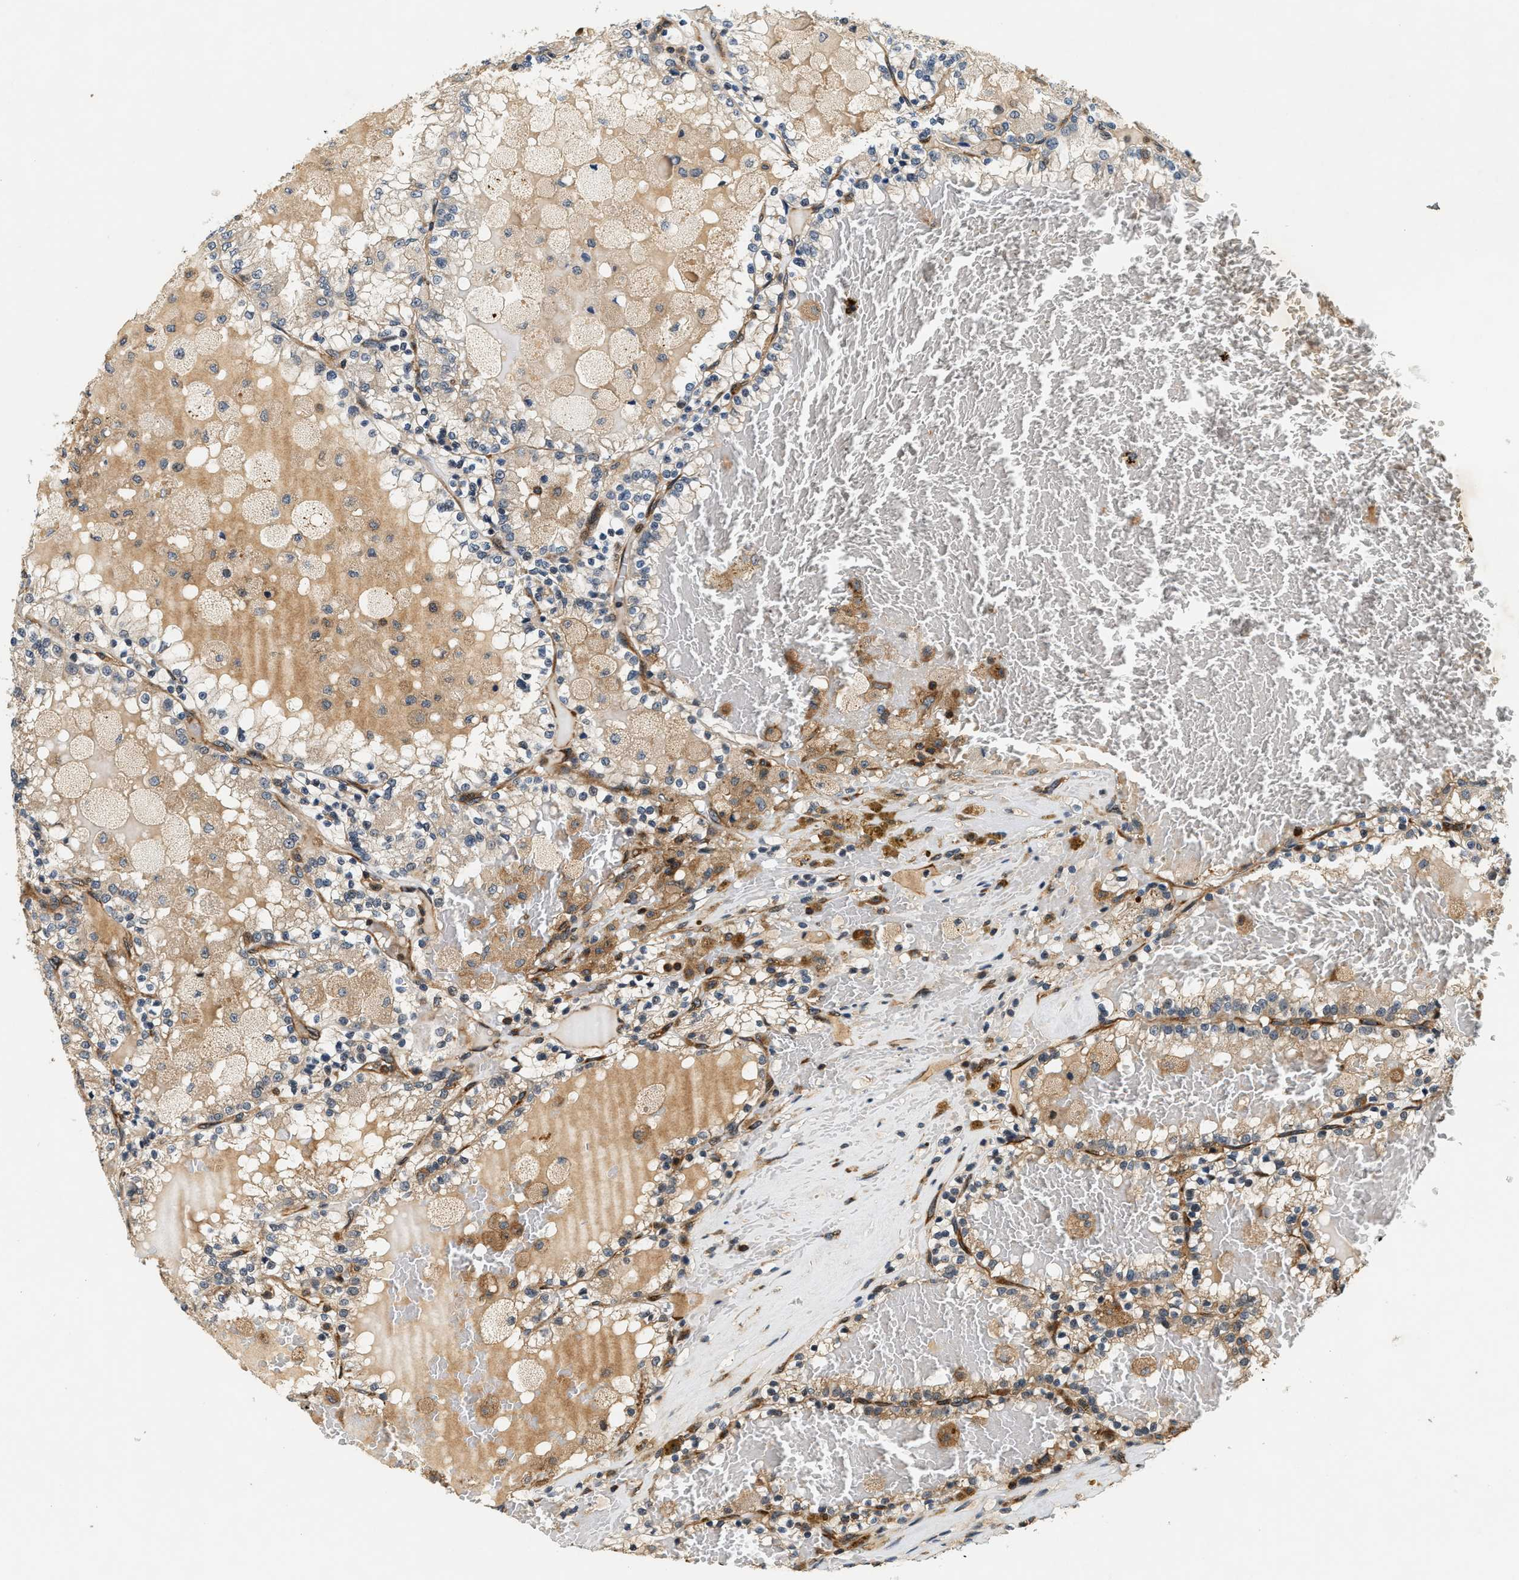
{"staining": {"intensity": "moderate", "quantity": "25%-75%", "location": "cytoplasmic/membranous"}, "tissue": "renal cancer", "cell_type": "Tumor cells", "image_type": "cancer", "snomed": [{"axis": "morphology", "description": "Adenocarcinoma, NOS"}, {"axis": "topography", "description": "Kidney"}], "caption": "Tumor cells display moderate cytoplasmic/membranous expression in approximately 25%-75% of cells in renal cancer (adenocarcinoma).", "gene": "SAMD9", "patient": {"sex": "female", "age": 56}}